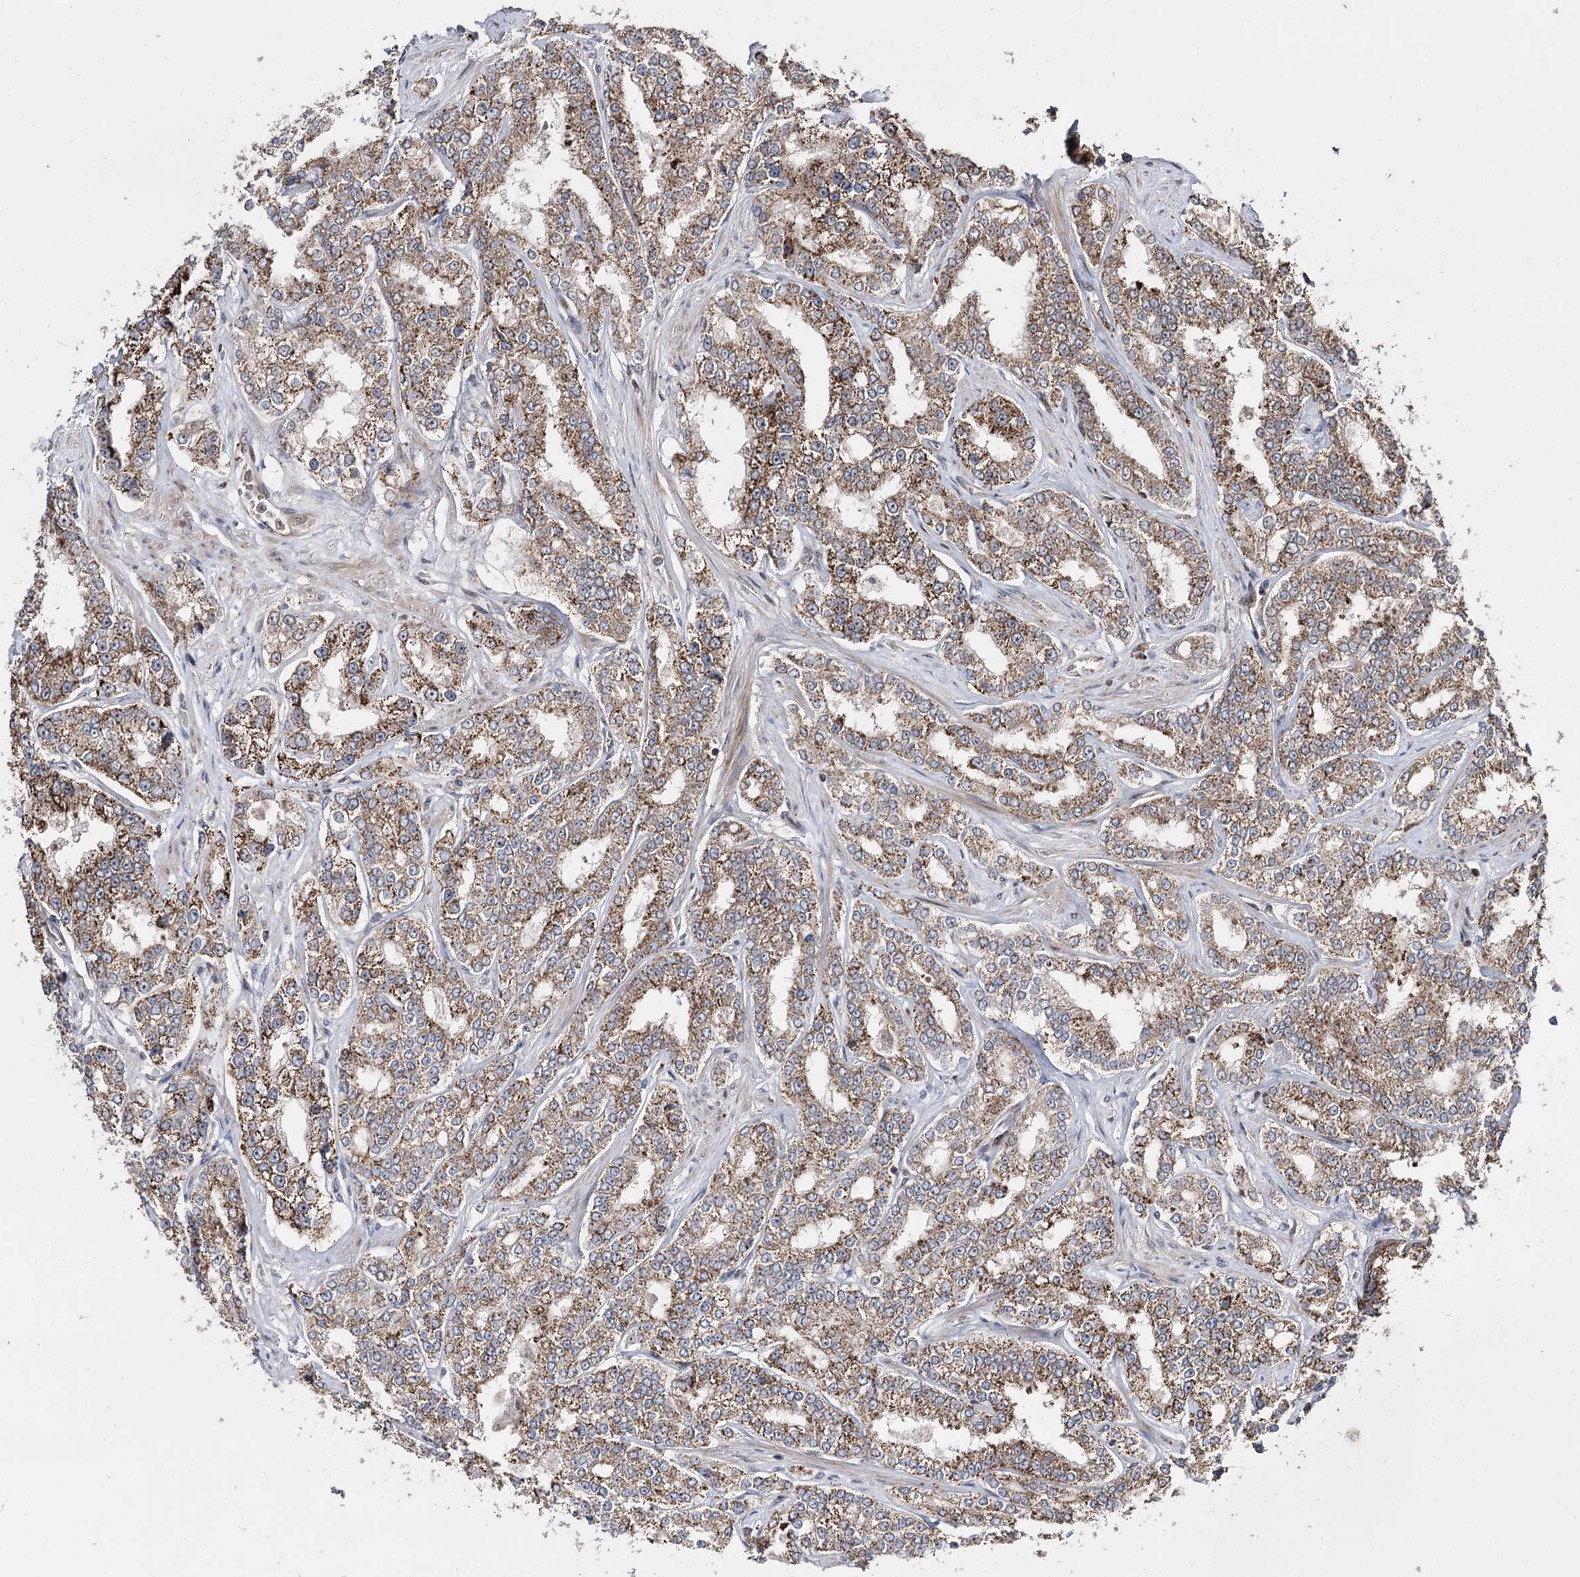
{"staining": {"intensity": "moderate", "quantity": ">75%", "location": "cytoplasmic/membranous"}, "tissue": "prostate cancer", "cell_type": "Tumor cells", "image_type": "cancer", "snomed": [{"axis": "morphology", "description": "Normal tissue, NOS"}, {"axis": "morphology", "description": "Adenocarcinoma, High grade"}, {"axis": "topography", "description": "Prostate"}], "caption": "Immunohistochemical staining of prostate high-grade adenocarcinoma shows moderate cytoplasmic/membranous protein staining in about >75% of tumor cells.", "gene": "CPNE8", "patient": {"sex": "male", "age": 83}}